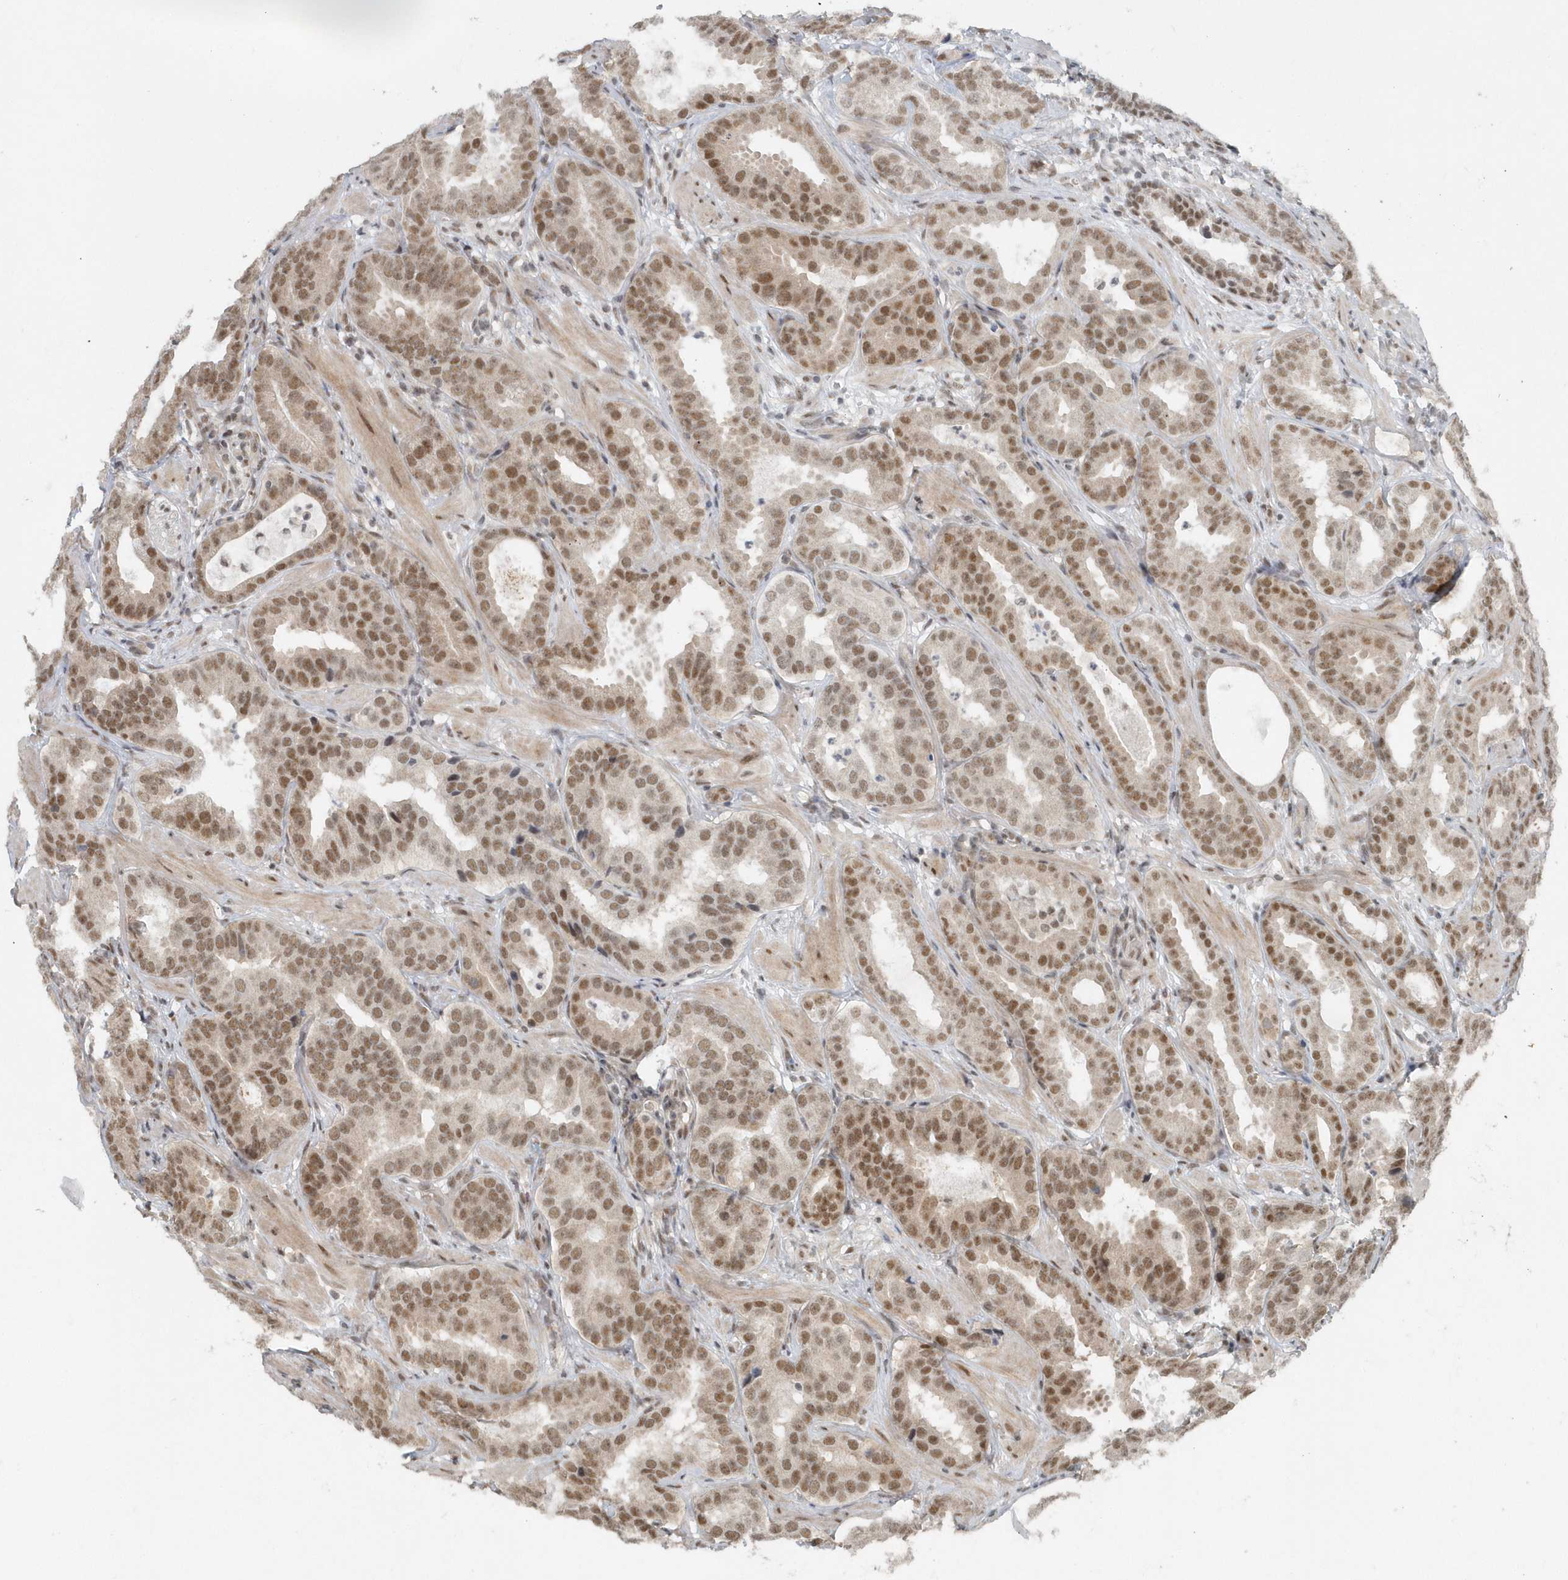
{"staining": {"intensity": "moderate", "quantity": ">75%", "location": "nuclear"}, "tissue": "prostate cancer", "cell_type": "Tumor cells", "image_type": "cancer", "snomed": [{"axis": "morphology", "description": "Adenocarcinoma, Low grade"}, {"axis": "topography", "description": "Prostate"}], "caption": "A high-resolution micrograph shows immunohistochemistry staining of prostate cancer, which displays moderate nuclear staining in about >75% of tumor cells.", "gene": "YTHDC1", "patient": {"sex": "male", "age": 59}}